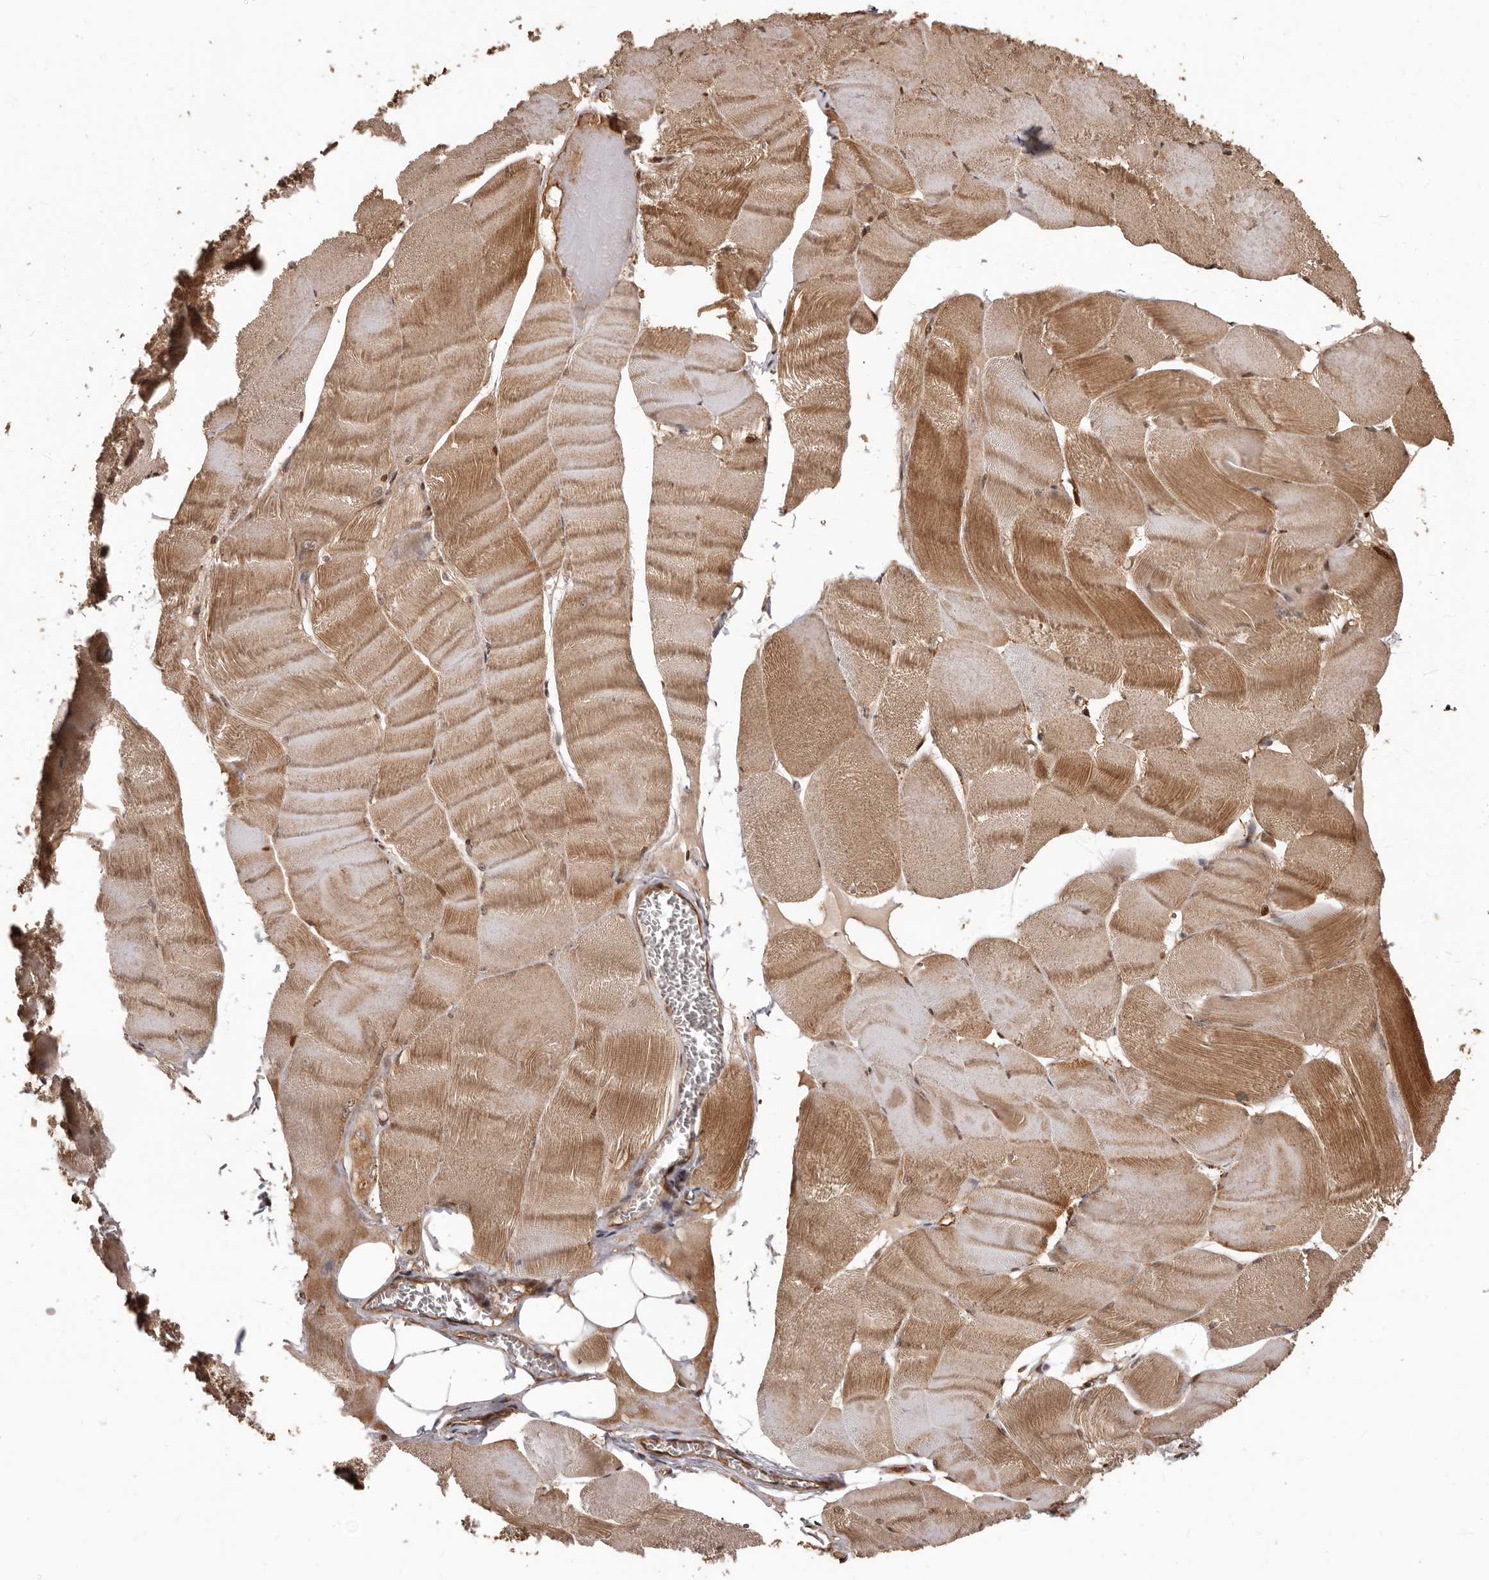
{"staining": {"intensity": "moderate", "quantity": ">75%", "location": "cytoplasmic/membranous"}, "tissue": "skeletal muscle", "cell_type": "Myocytes", "image_type": "normal", "snomed": [{"axis": "morphology", "description": "Normal tissue, NOS"}, {"axis": "morphology", "description": "Basal cell carcinoma"}, {"axis": "topography", "description": "Skeletal muscle"}], "caption": "Benign skeletal muscle reveals moderate cytoplasmic/membranous positivity in about >75% of myocytes.", "gene": "MTO1", "patient": {"sex": "female", "age": 64}}